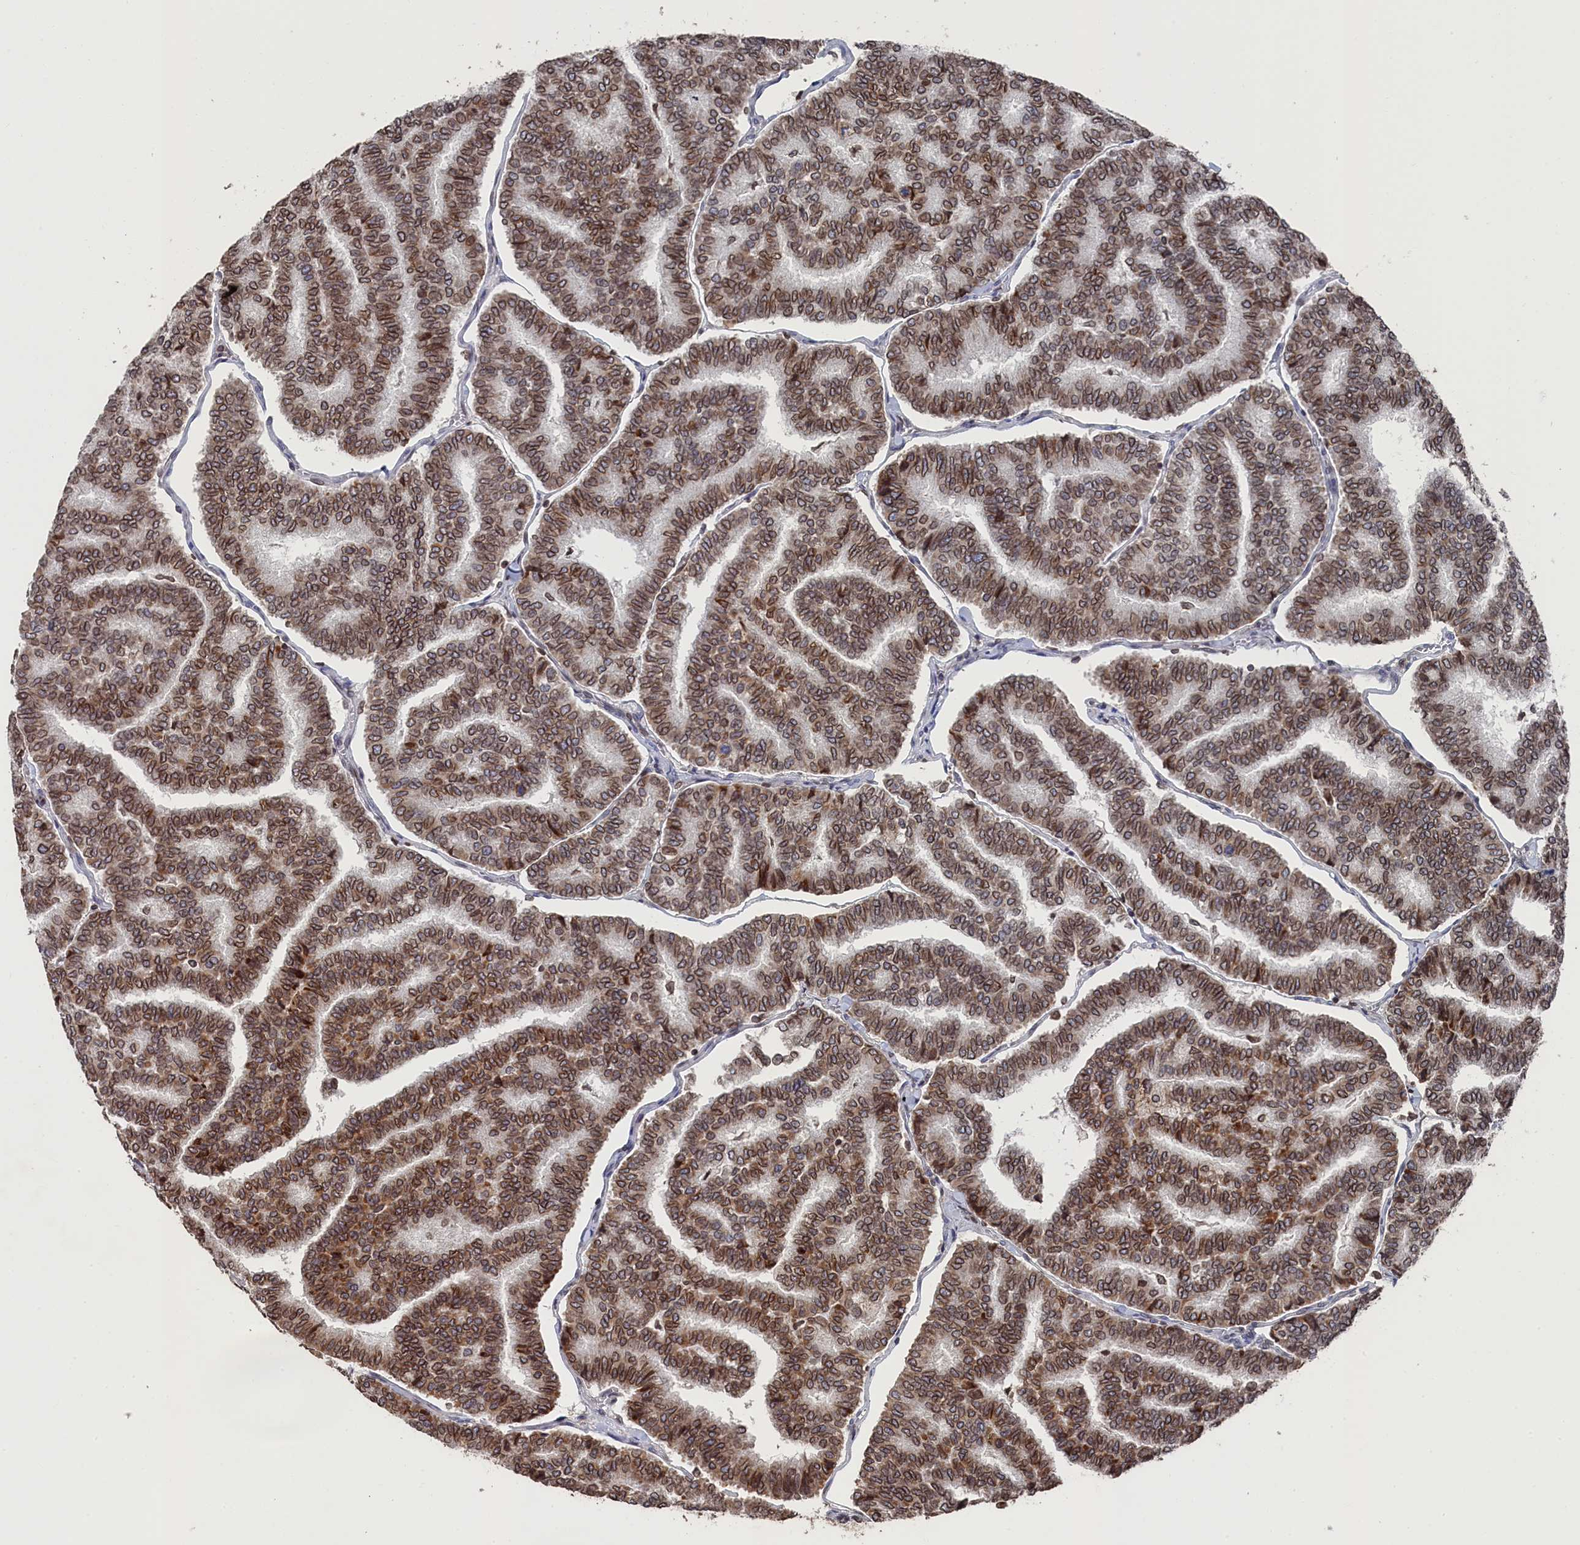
{"staining": {"intensity": "moderate", "quantity": ">75%", "location": "cytoplasmic/membranous,nuclear"}, "tissue": "thyroid cancer", "cell_type": "Tumor cells", "image_type": "cancer", "snomed": [{"axis": "morphology", "description": "Papillary adenocarcinoma, NOS"}, {"axis": "topography", "description": "Thyroid gland"}], "caption": "Thyroid cancer stained for a protein (brown) reveals moderate cytoplasmic/membranous and nuclear positive expression in approximately >75% of tumor cells.", "gene": "ANKEF1", "patient": {"sex": "female", "age": 35}}